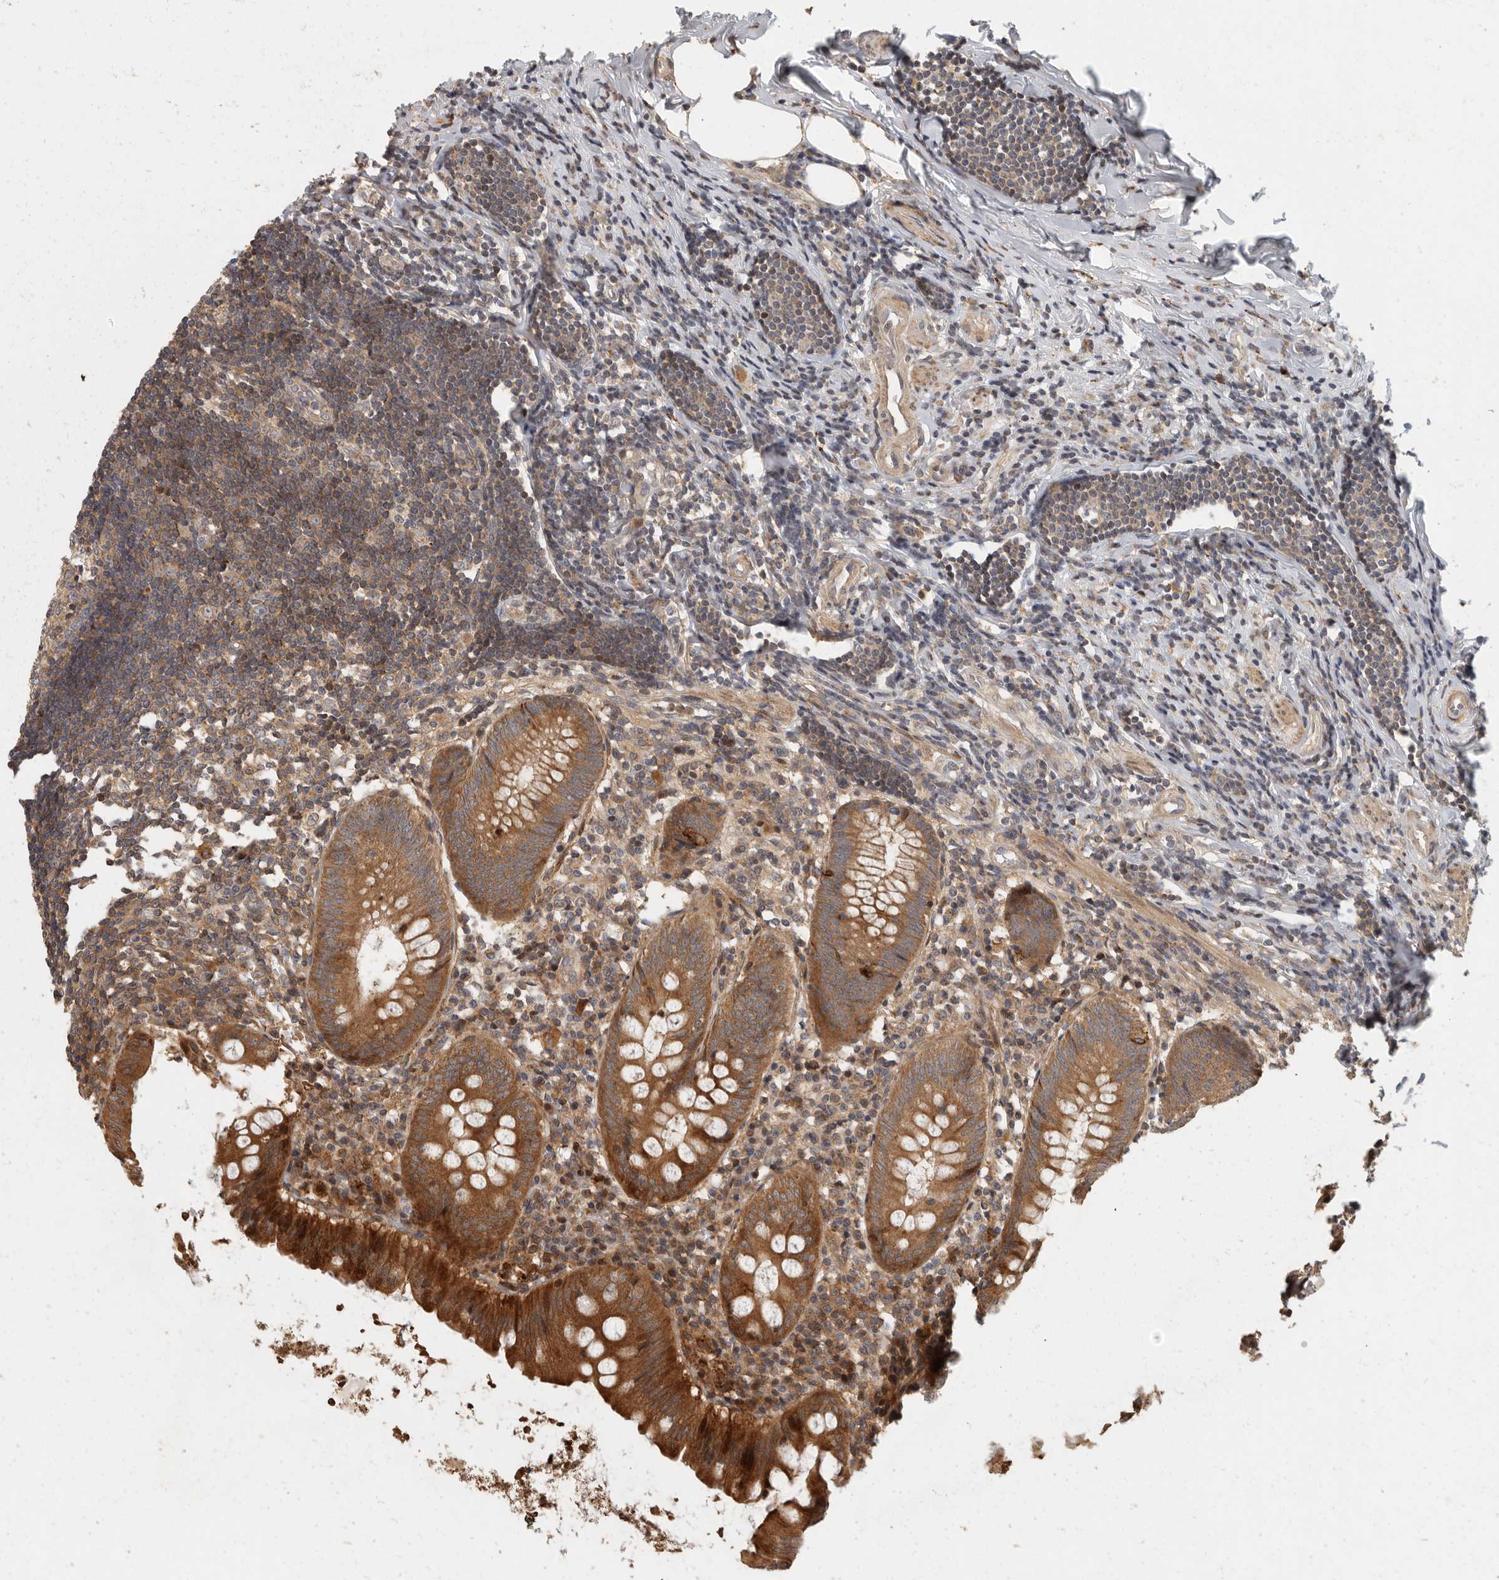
{"staining": {"intensity": "moderate", "quantity": ">75%", "location": "cytoplasmic/membranous"}, "tissue": "appendix", "cell_type": "Glandular cells", "image_type": "normal", "snomed": [{"axis": "morphology", "description": "Normal tissue, NOS"}, {"axis": "topography", "description": "Appendix"}], "caption": "Moderate cytoplasmic/membranous expression for a protein is seen in approximately >75% of glandular cells of benign appendix using immunohistochemistry.", "gene": "SWT1", "patient": {"sex": "female", "age": 54}}